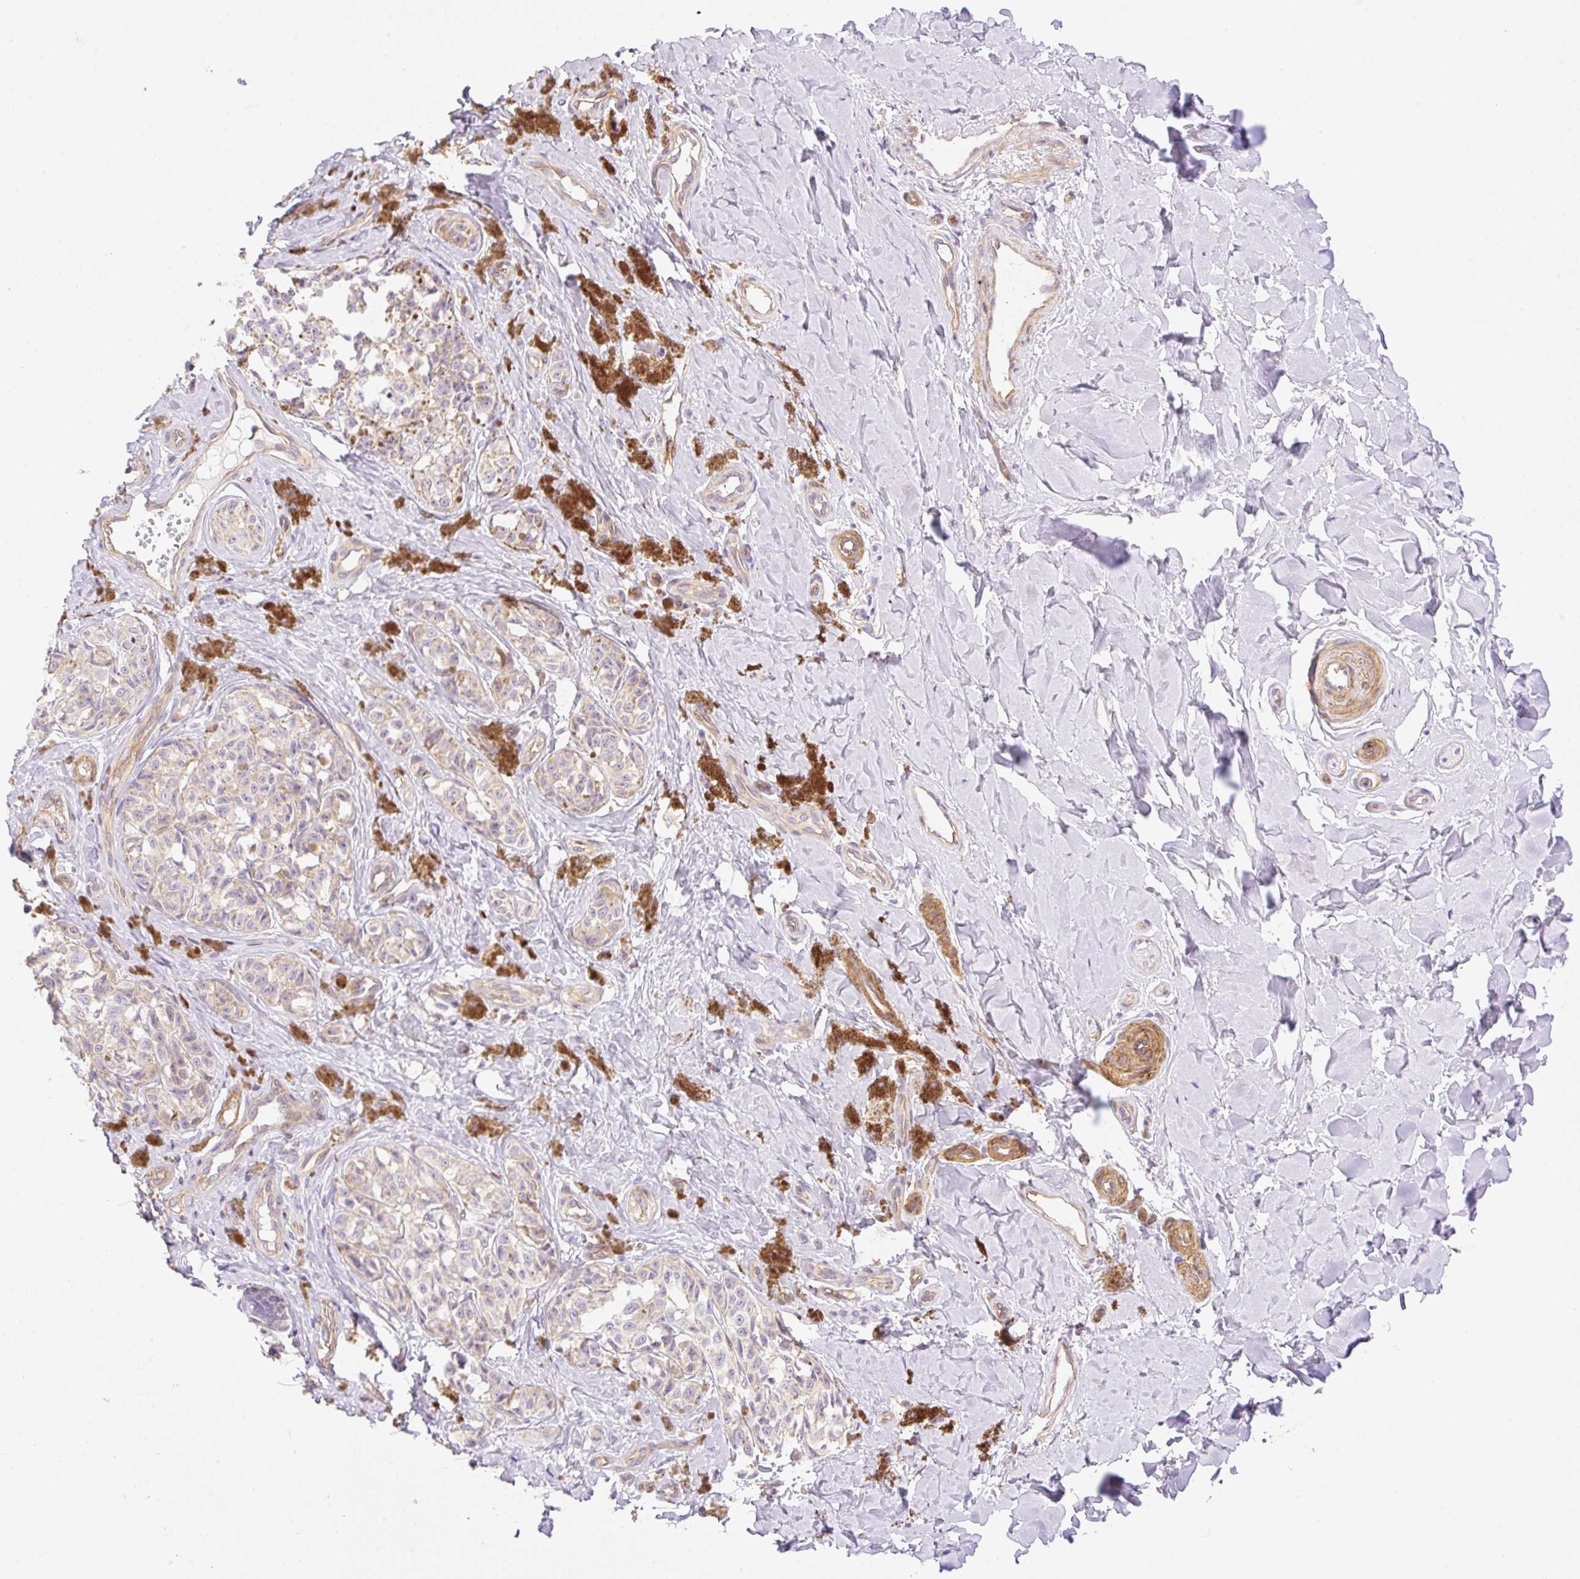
{"staining": {"intensity": "negative", "quantity": "none", "location": "none"}, "tissue": "melanoma", "cell_type": "Tumor cells", "image_type": "cancer", "snomed": [{"axis": "morphology", "description": "Malignant melanoma, NOS"}, {"axis": "topography", "description": "Skin"}], "caption": "Tumor cells show no significant staining in melanoma.", "gene": "EHD3", "patient": {"sex": "female", "age": 65}}